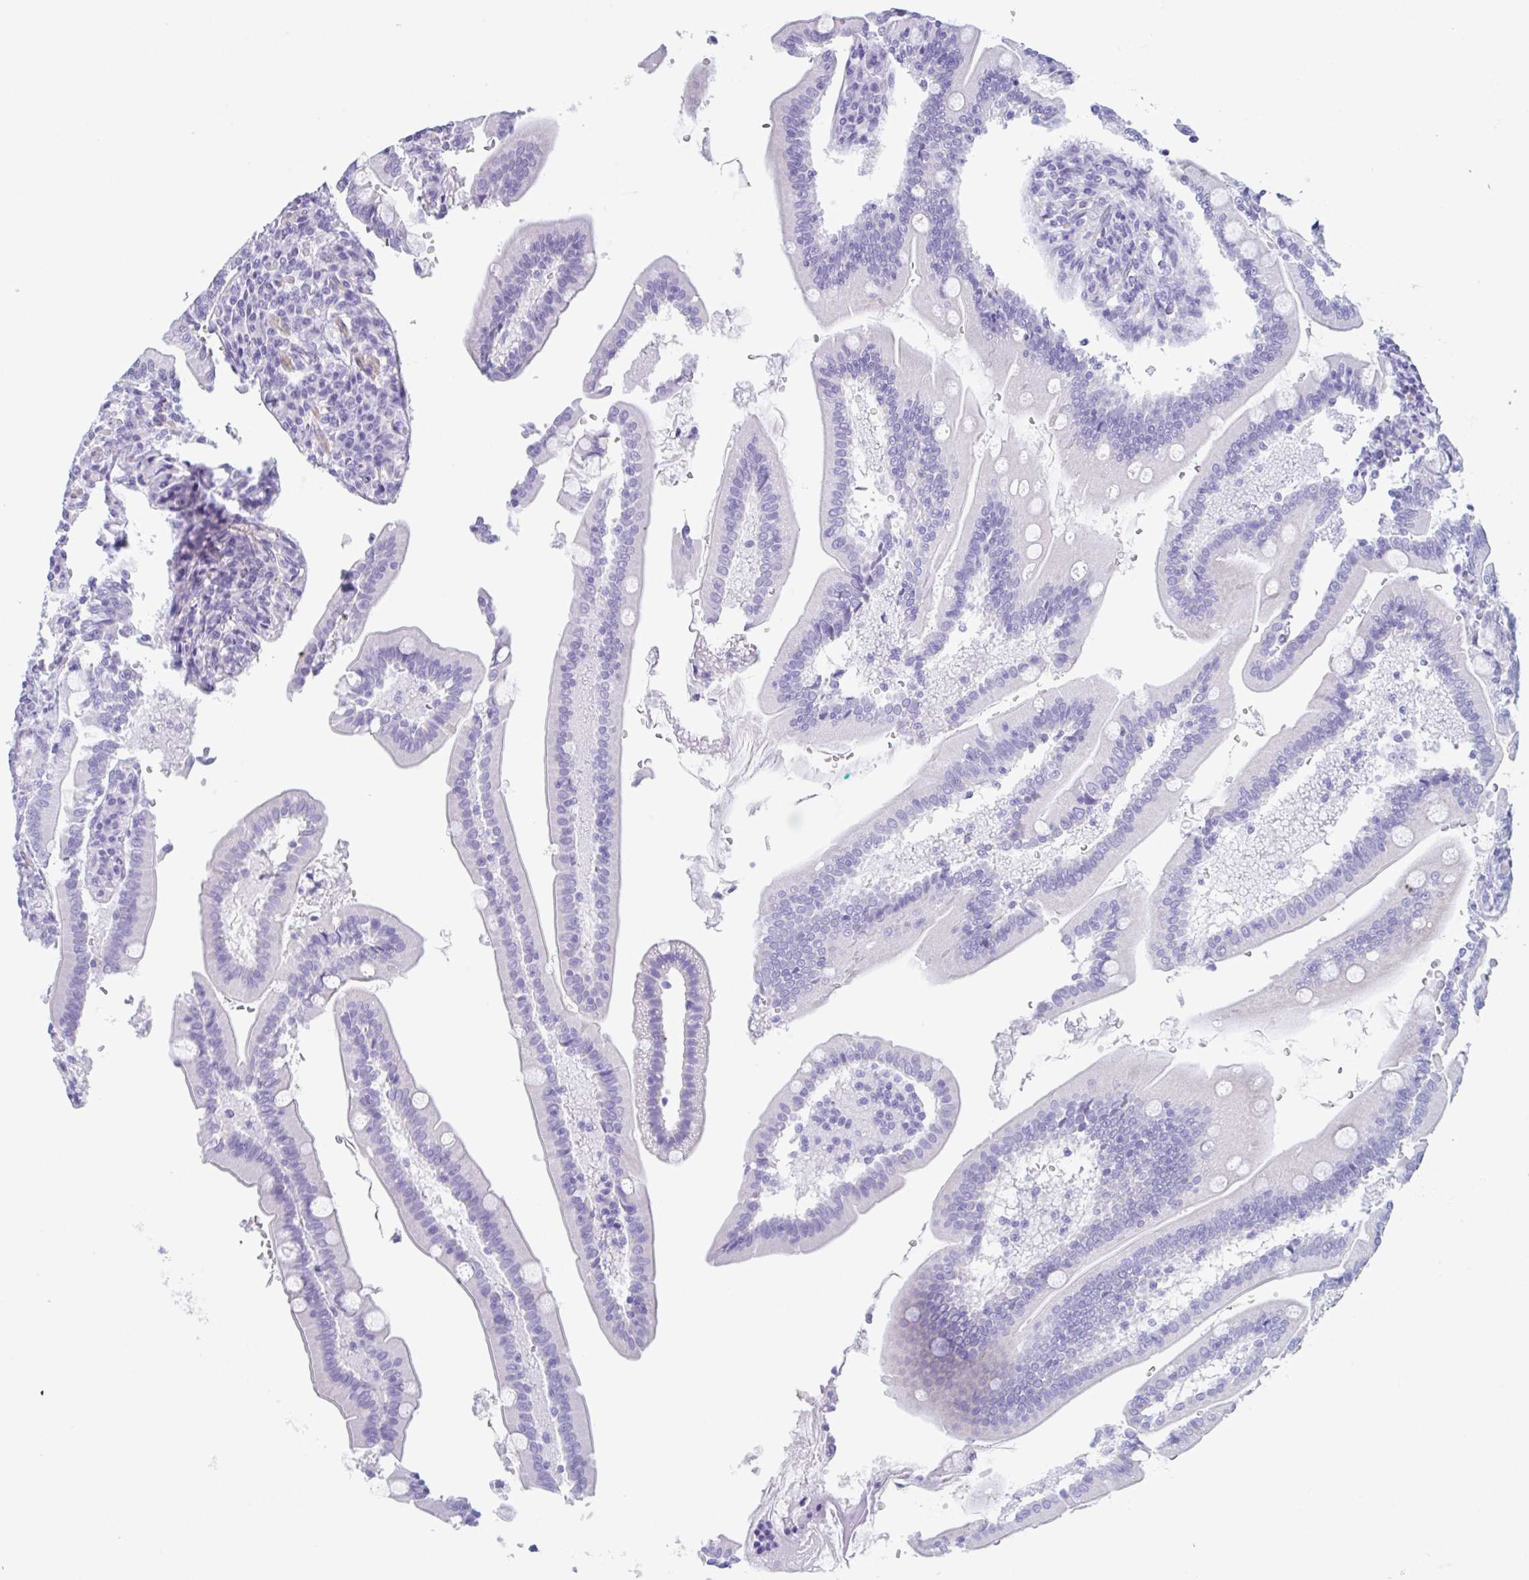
{"staining": {"intensity": "negative", "quantity": "none", "location": "none"}, "tissue": "duodenum", "cell_type": "Glandular cells", "image_type": "normal", "snomed": [{"axis": "morphology", "description": "Normal tissue, NOS"}, {"axis": "topography", "description": "Duodenum"}], "caption": "High power microscopy photomicrograph of an IHC photomicrograph of unremarkable duodenum, revealing no significant staining in glandular cells.", "gene": "TAS2R41", "patient": {"sex": "female", "age": 67}}